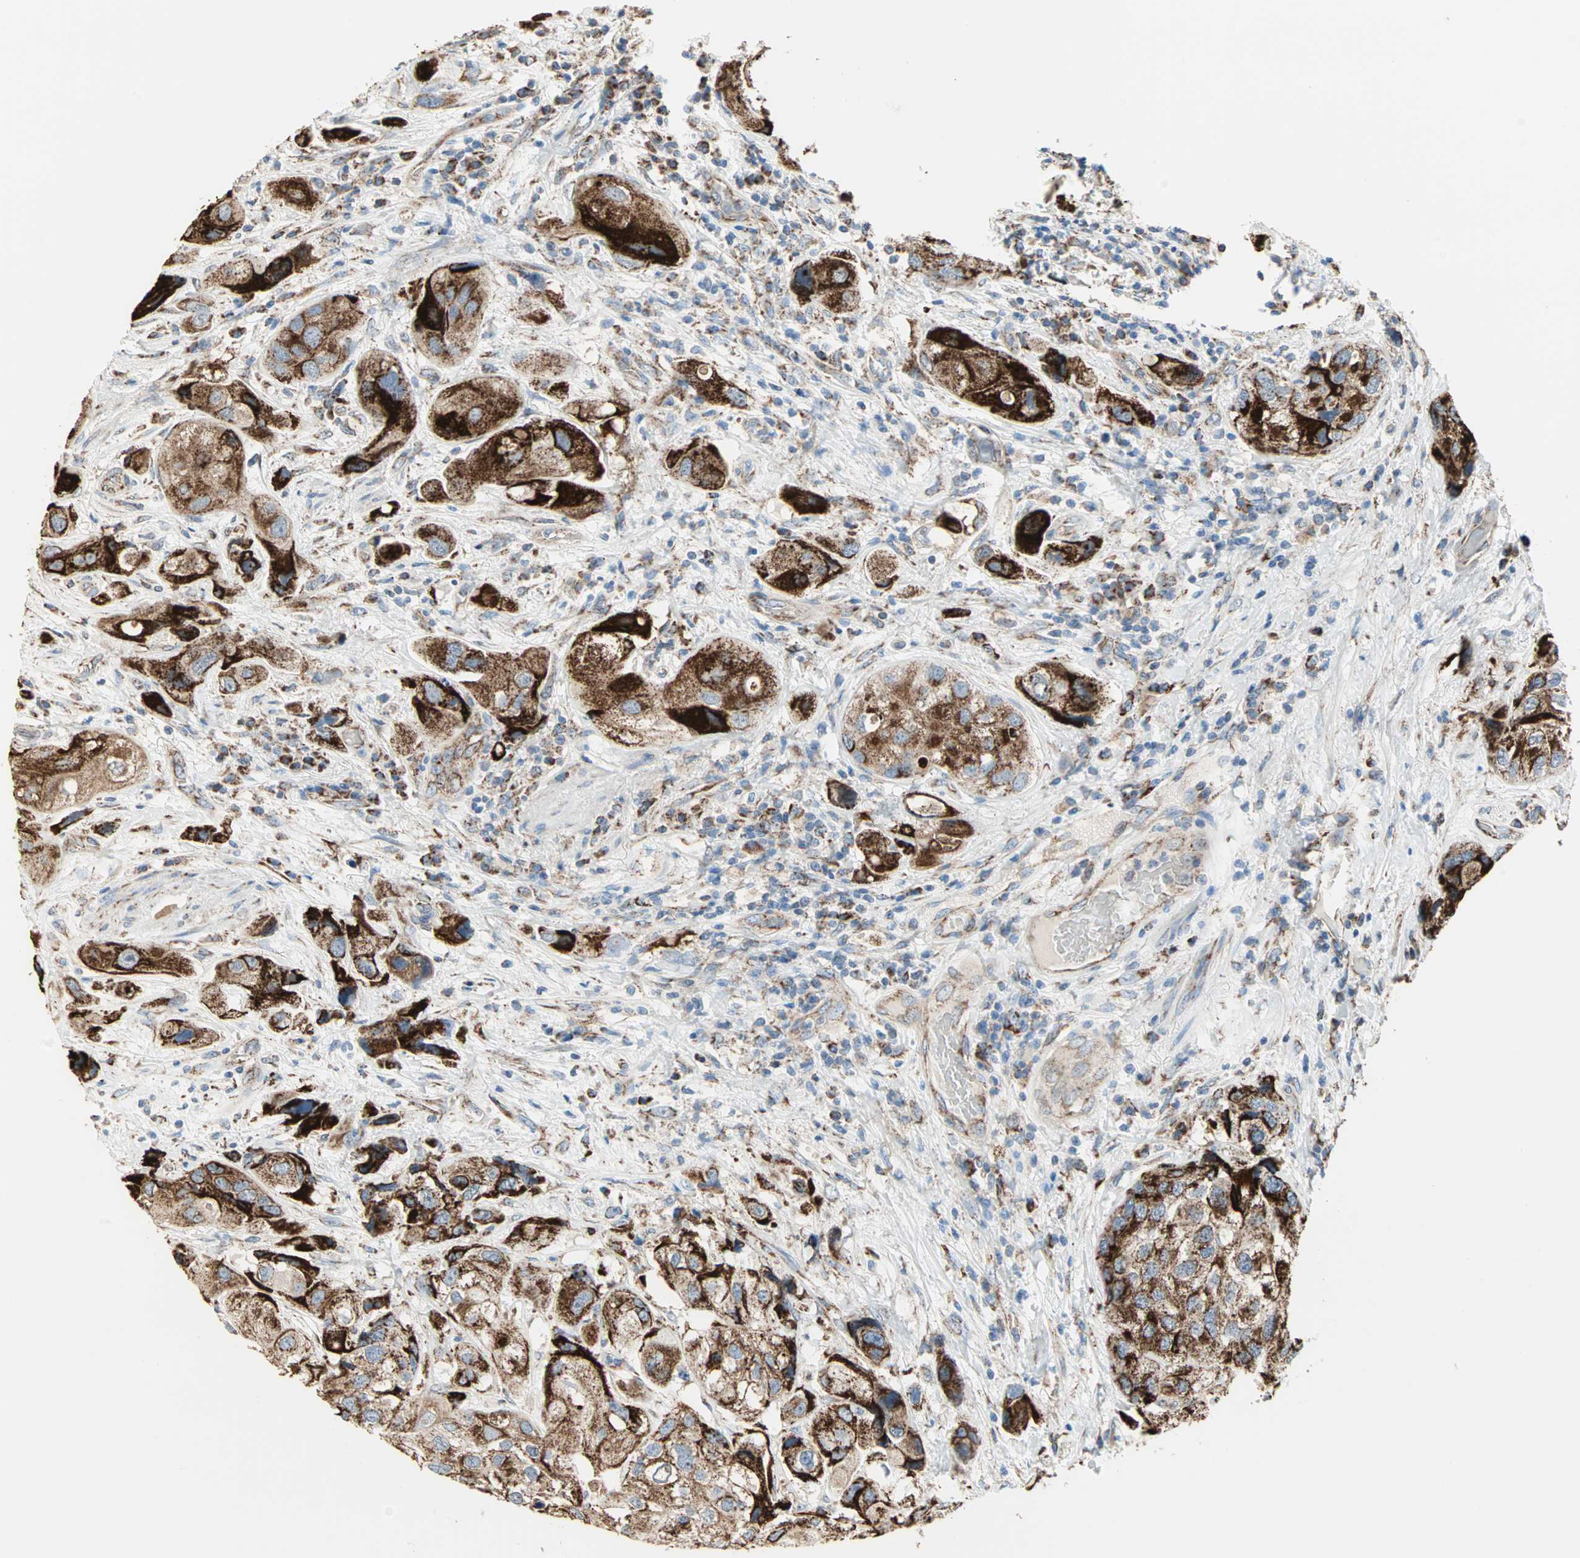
{"staining": {"intensity": "strong", "quantity": ">75%", "location": "cytoplasmic/membranous"}, "tissue": "urothelial cancer", "cell_type": "Tumor cells", "image_type": "cancer", "snomed": [{"axis": "morphology", "description": "Urothelial carcinoma, High grade"}, {"axis": "topography", "description": "Urinary bladder"}], "caption": "Protein expression analysis of human urothelial carcinoma (high-grade) reveals strong cytoplasmic/membranous positivity in approximately >75% of tumor cells.", "gene": "TST", "patient": {"sex": "female", "age": 64}}